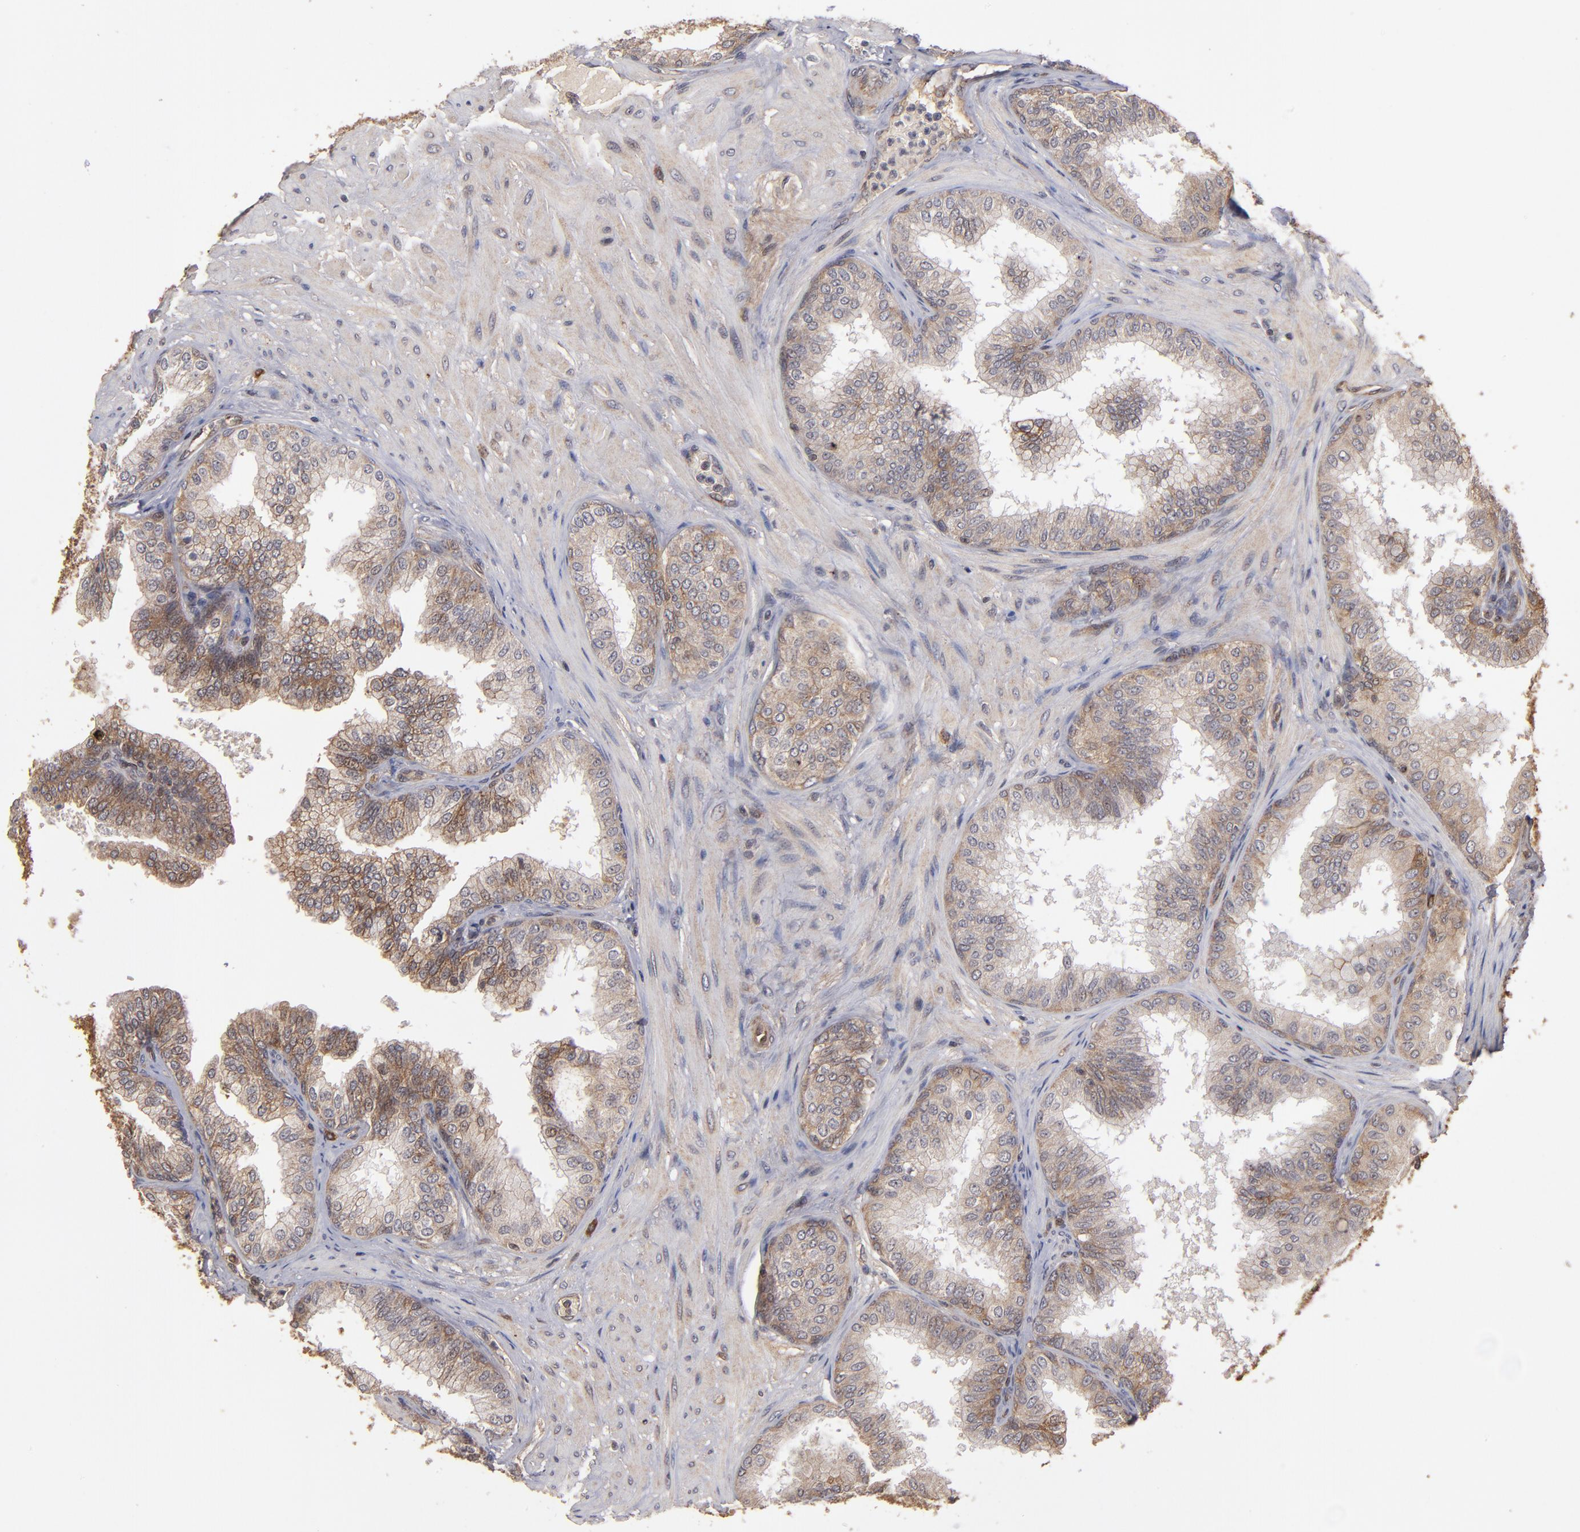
{"staining": {"intensity": "moderate", "quantity": ">75%", "location": "cytoplasmic/membranous"}, "tissue": "prostate", "cell_type": "Glandular cells", "image_type": "normal", "snomed": [{"axis": "morphology", "description": "Normal tissue, NOS"}, {"axis": "topography", "description": "Prostate"}], "caption": "A brown stain shows moderate cytoplasmic/membranous expression of a protein in glandular cells of benign human prostate.", "gene": "BDKRB1", "patient": {"sex": "male", "age": 60}}